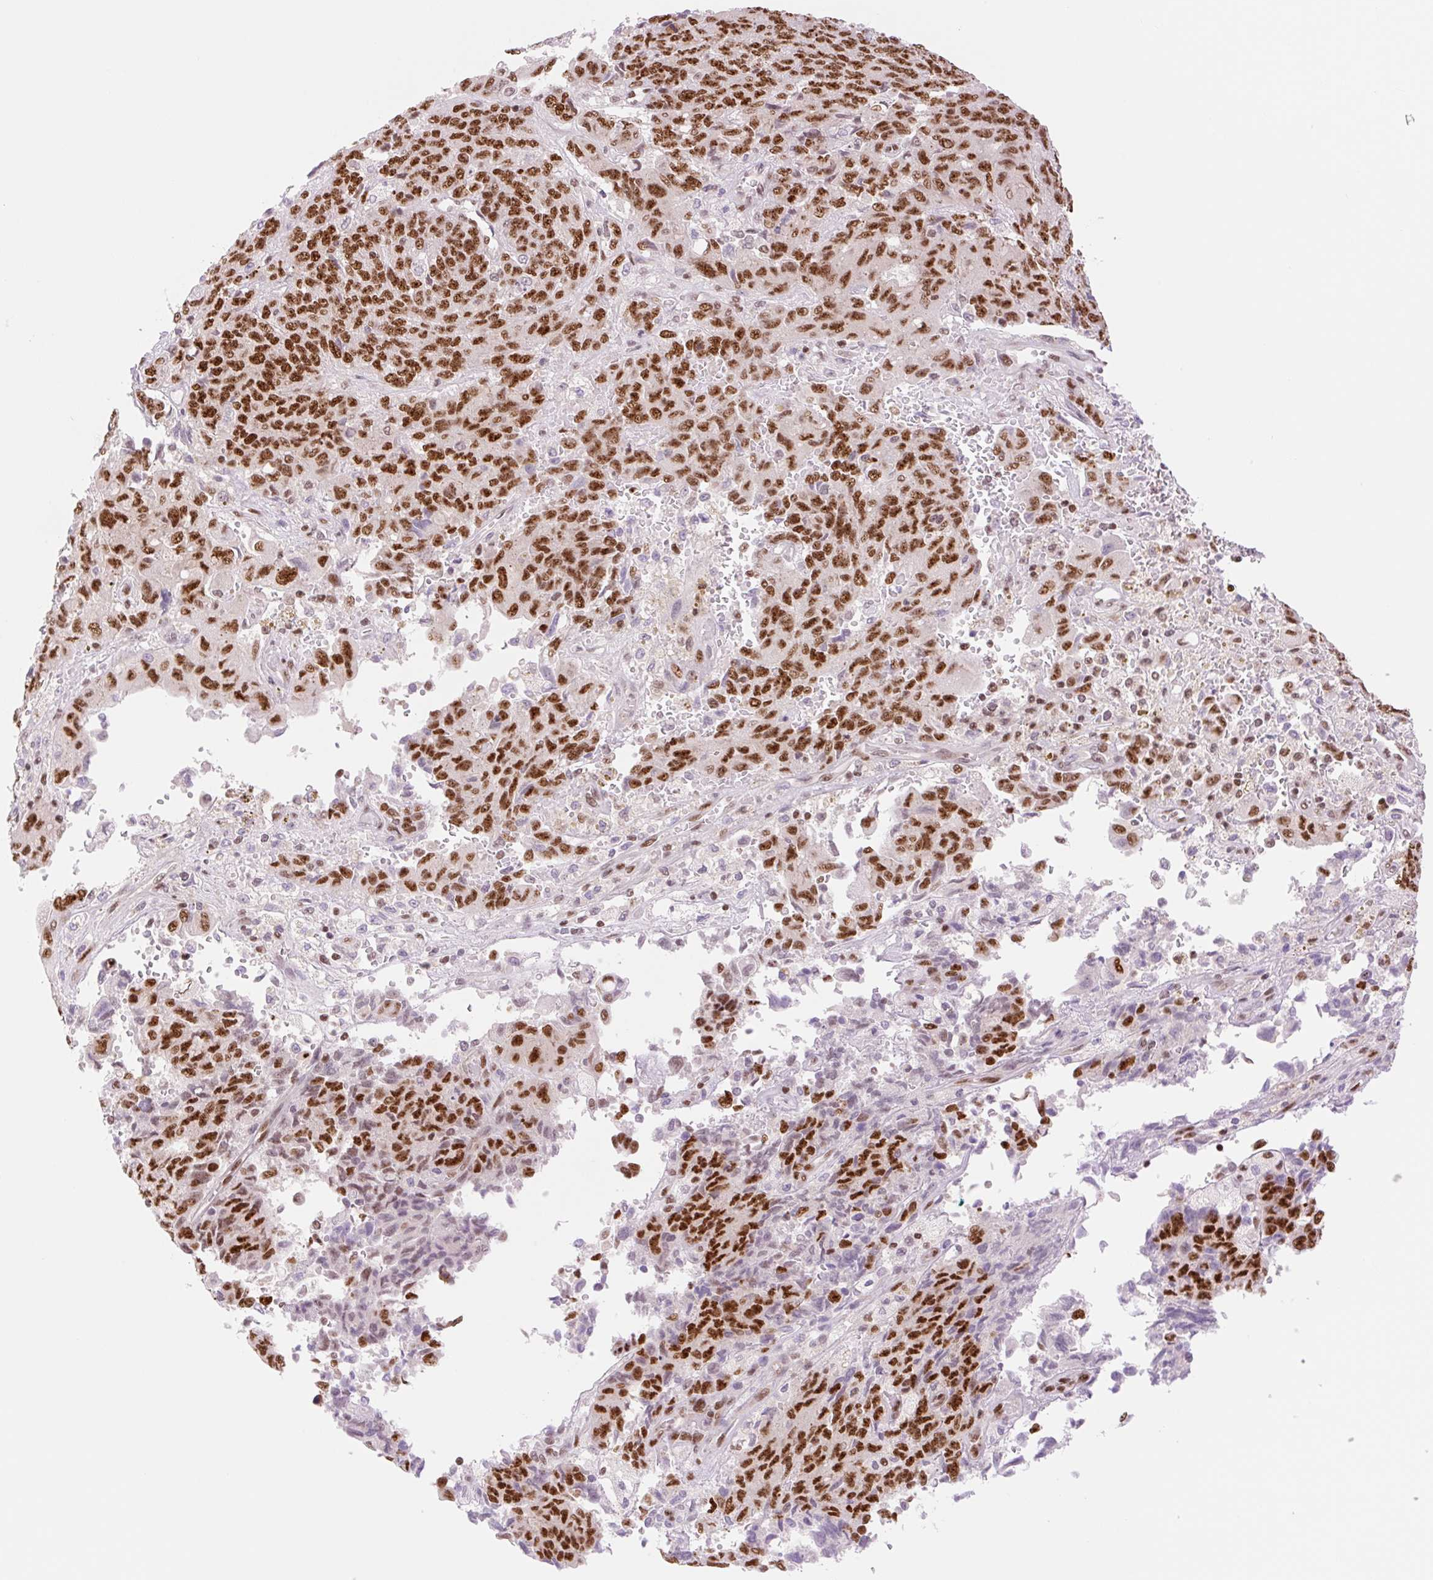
{"staining": {"intensity": "strong", "quantity": ">75%", "location": "nuclear"}, "tissue": "endometrial cancer", "cell_type": "Tumor cells", "image_type": "cancer", "snomed": [{"axis": "morphology", "description": "Adenocarcinoma, NOS"}, {"axis": "topography", "description": "Endometrium"}], "caption": "Immunohistochemical staining of endometrial cancer reveals strong nuclear protein staining in approximately >75% of tumor cells.", "gene": "PRDM11", "patient": {"sex": "female", "age": 80}}